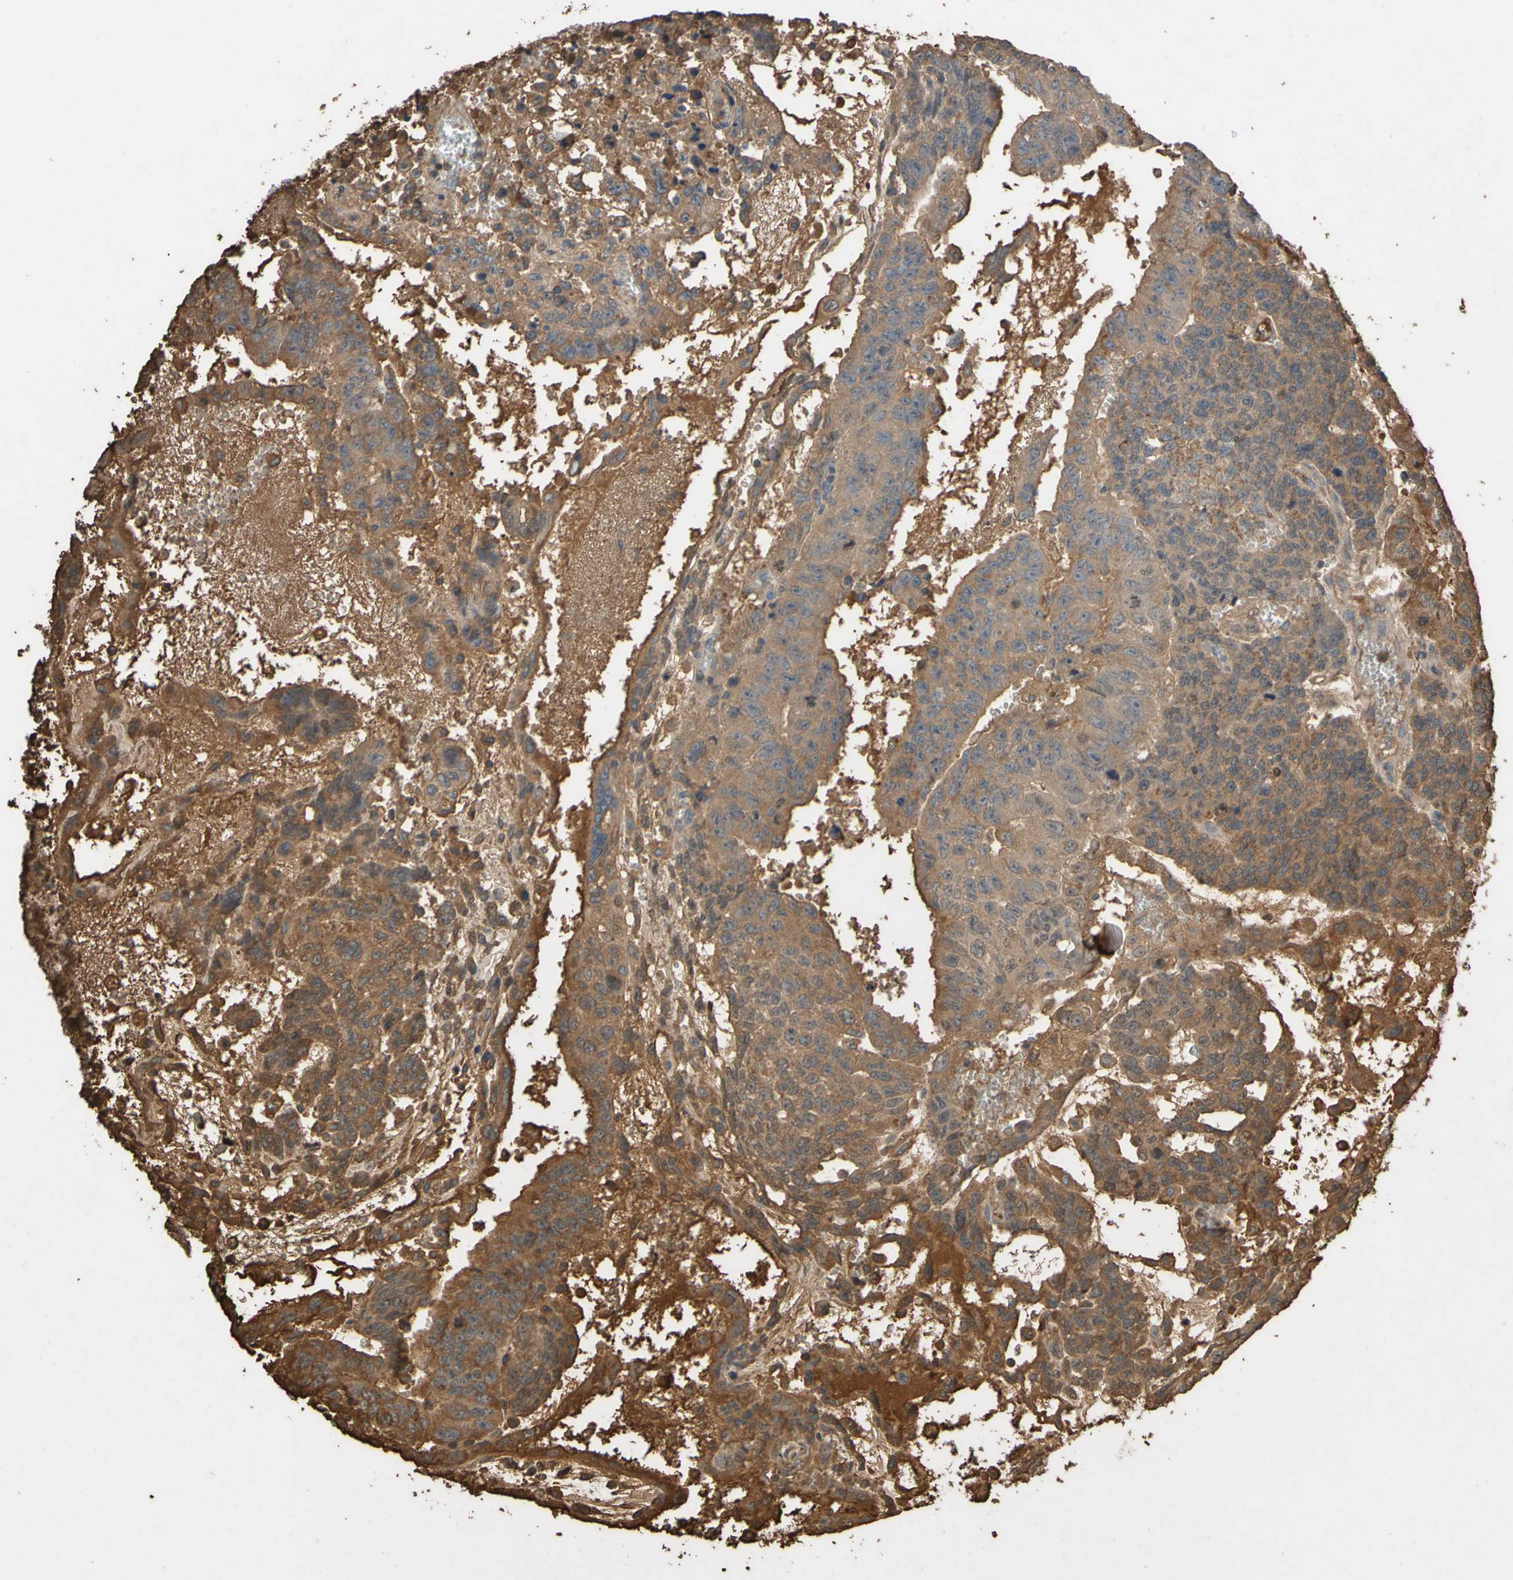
{"staining": {"intensity": "moderate", "quantity": ">75%", "location": "cytoplasmic/membranous"}, "tissue": "testis cancer", "cell_type": "Tumor cells", "image_type": "cancer", "snomed": [{"axis": "morphology", "description": "Seminoma, NOS"}, {"axis": "morphology", "description": "Carcinoma, Embryonal, NOS"}, {"axis": "topography", "description": "Testis"}], "caption": "Immunohistochemistry micrograph of neoplastic tissue: testis embryonal carcinoma stained using immunohistochemistry shows medium levels of moderate protein expression localized specifically in the cytoplasmic/membranous of tumor cells, appearing as a cytoplasmic/membranous brown color.", "gene": "PTGDS", "patient": {"sex": "male", "age": 52}}